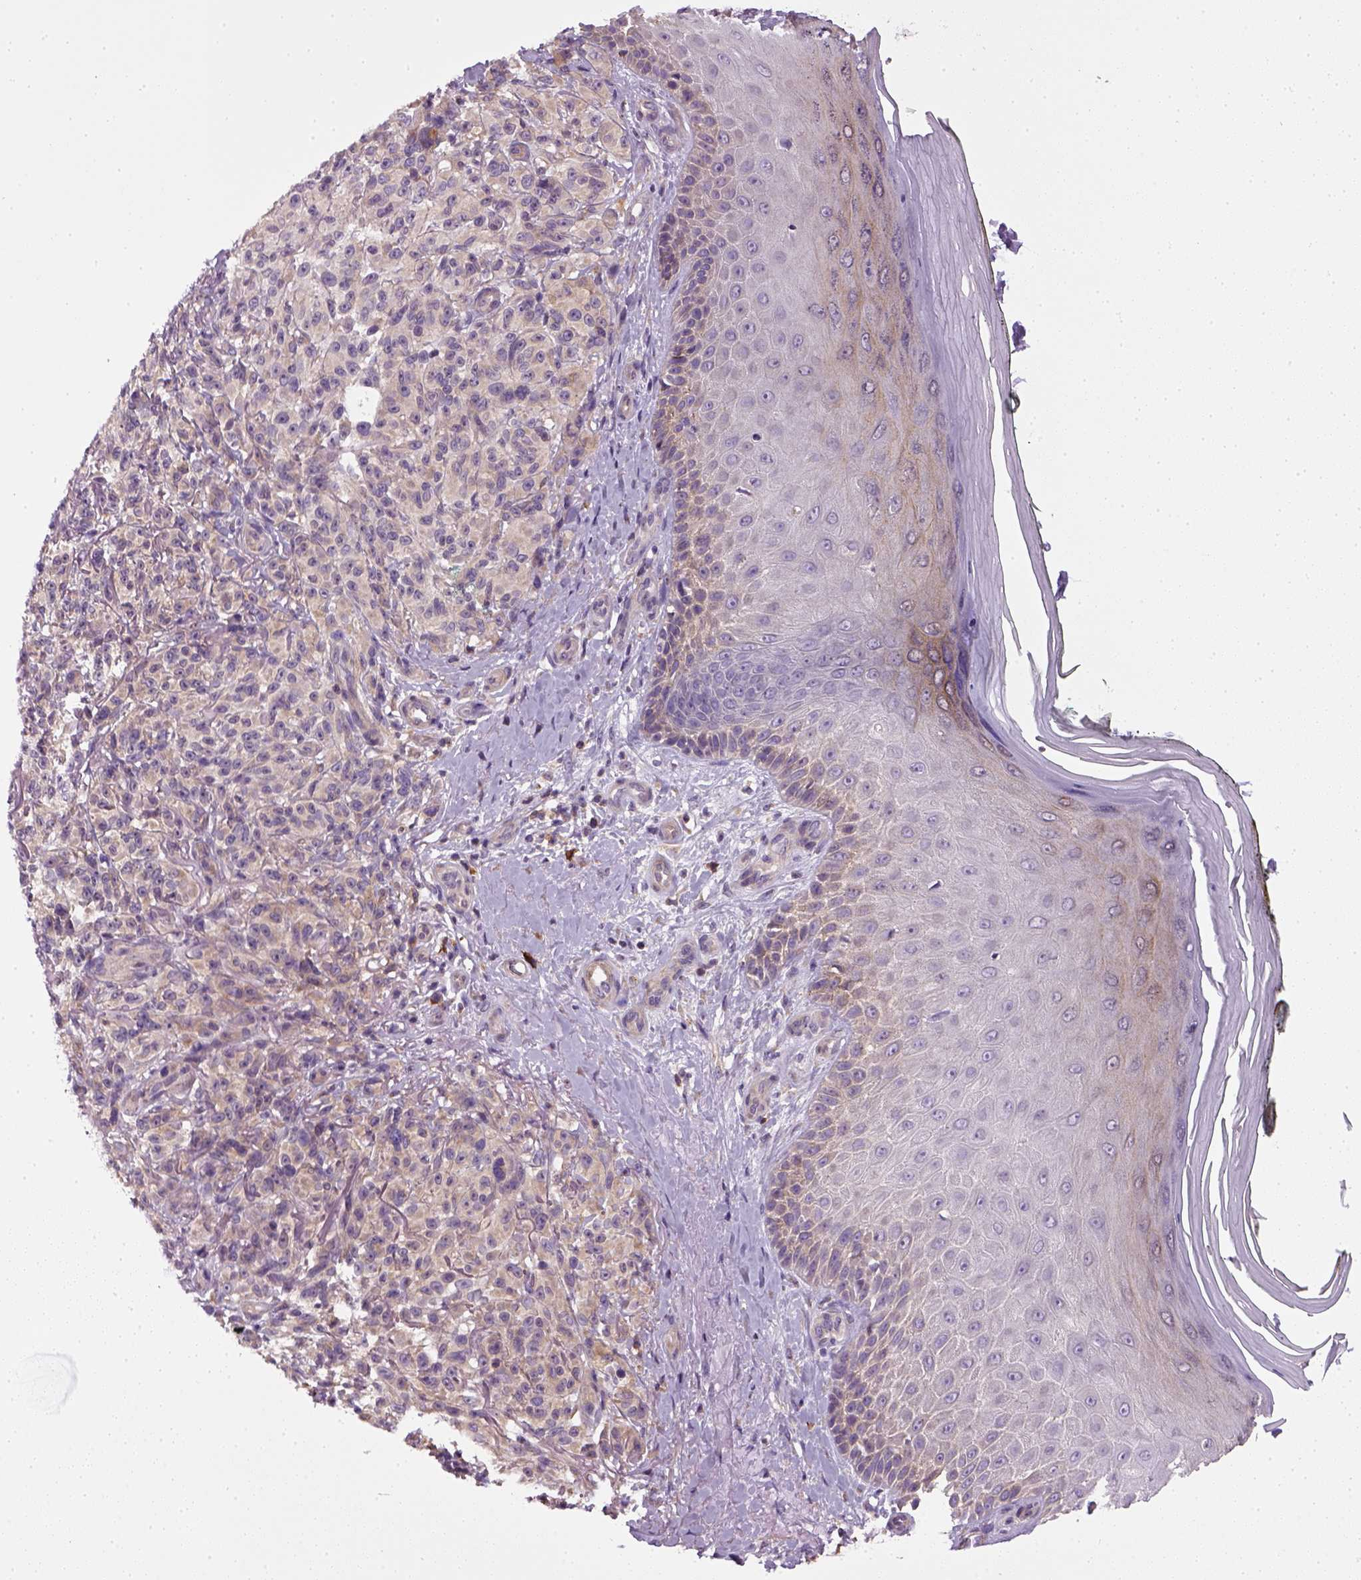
{"staining": {"intensity": "negative", "quantity": "none", "location": "none"}, "tissue": "melanoma", "cell_type": "Tumor cells", "image_type": "cancer", "snomed": [{"axis": "morphology", "description": "Malignant melanoma, NOS"}, {"axis": "topography", "description": "Skin"}], "caption": "Immunohistochemical staining of human malignant melanoma displays no significant staining in tumor cells. (DAB (3,3'-diaminobenzidine) immunohistochemistry, high magnification).", "gene": "TPRG1", "patient": {"sex": "female", "age": 85}}